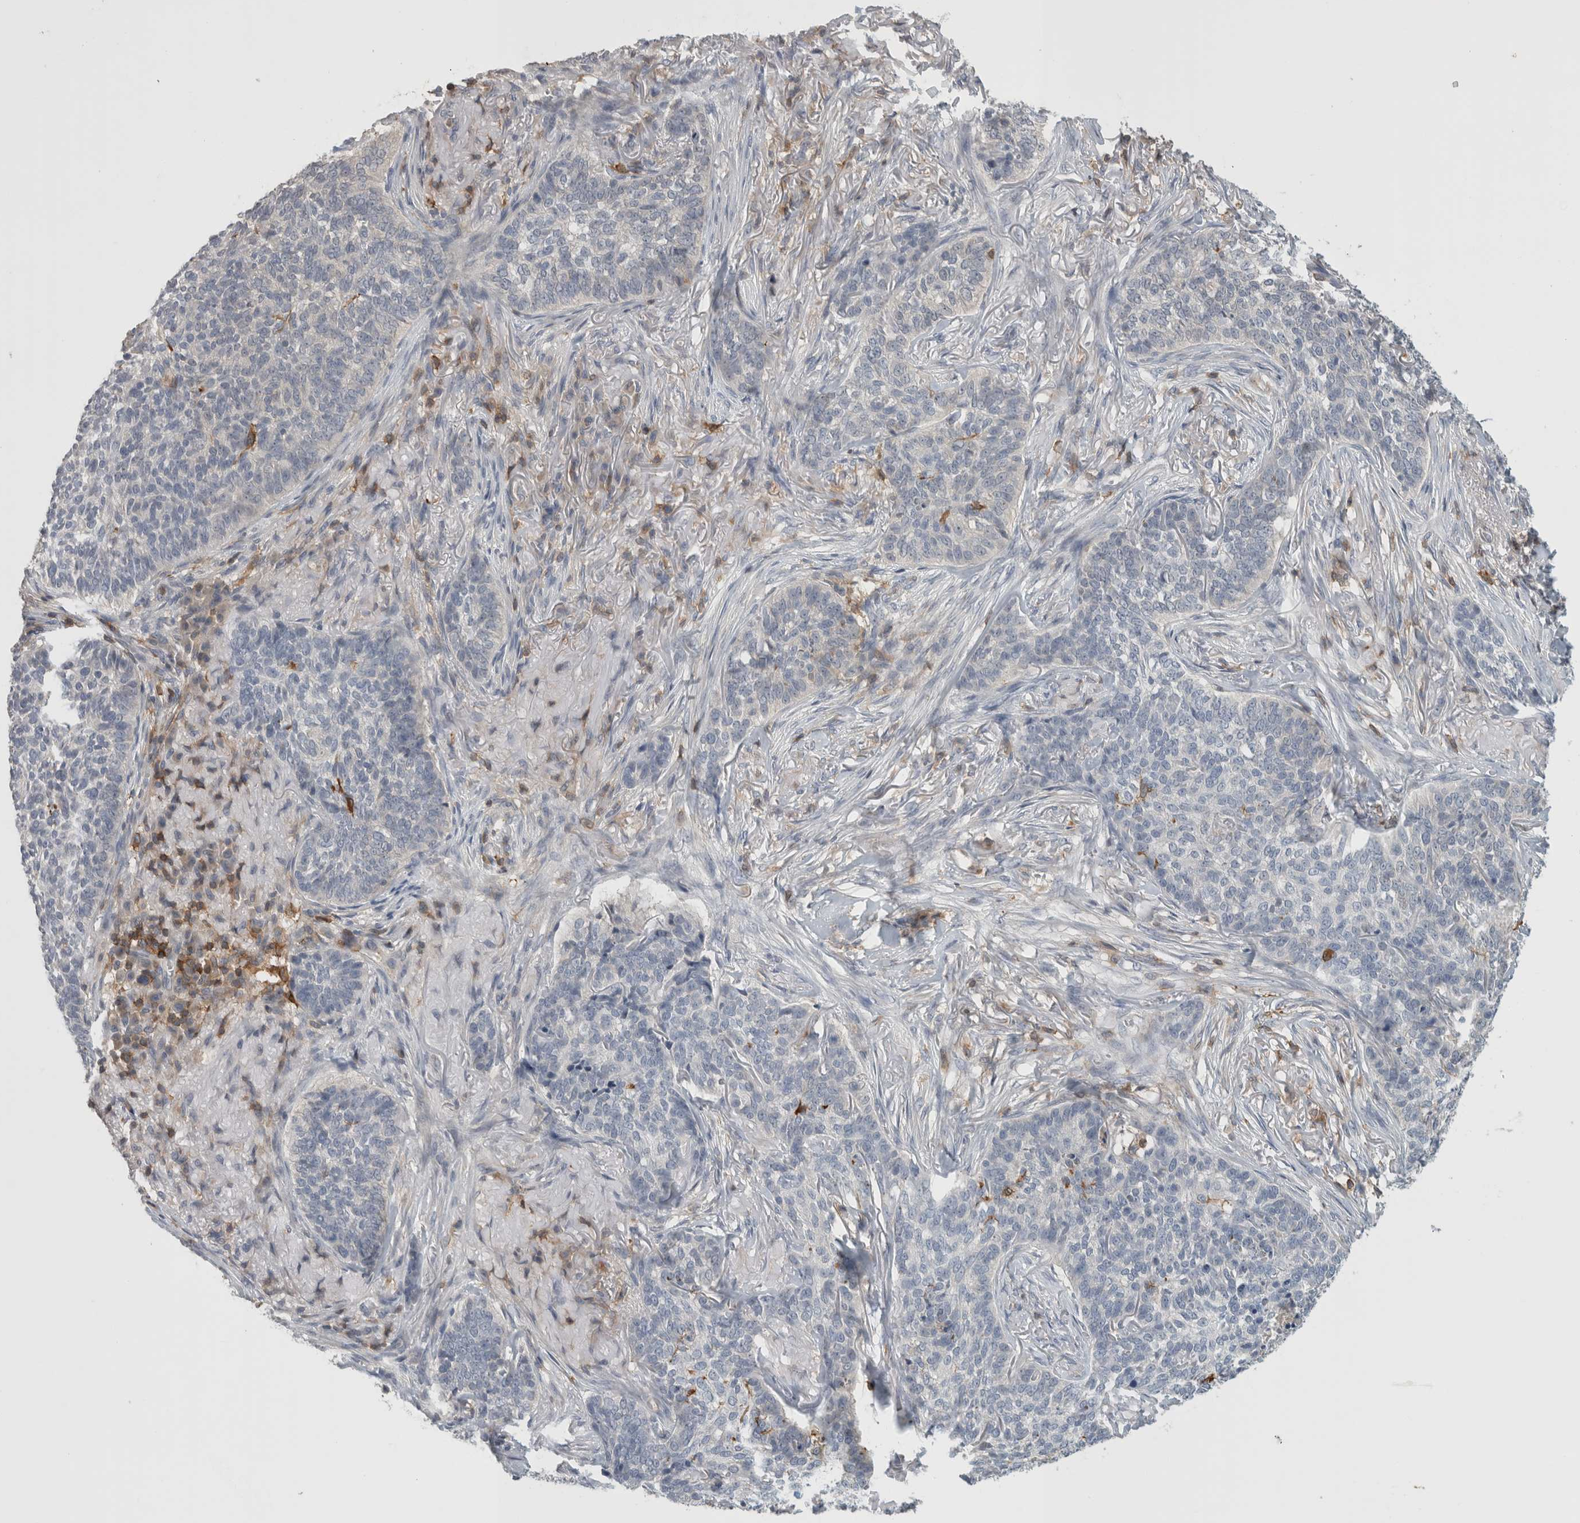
{"staining": {"intensity": "negative", "quantity": "none", "location": "none"}, "tissue": "skin cancer", "cell_type": "Tumor cells", "image_type": "cancer", "snomed": [{"axis": "morphology", "description": "Basal cell carcinoma"}, {"axis": "topography", "description": "Skin"}], "caption": "IHC of basal cell carcinoma (skin) exhibits no positivity in tumor cells. Brightfield microscopy of immunohistochemistry (IHC) stained with DAB (brown) and hematoxylin (blue), captured at high magnification.", "gene": "GFRA2", "patient": {"sex": "male", "age": 85}}